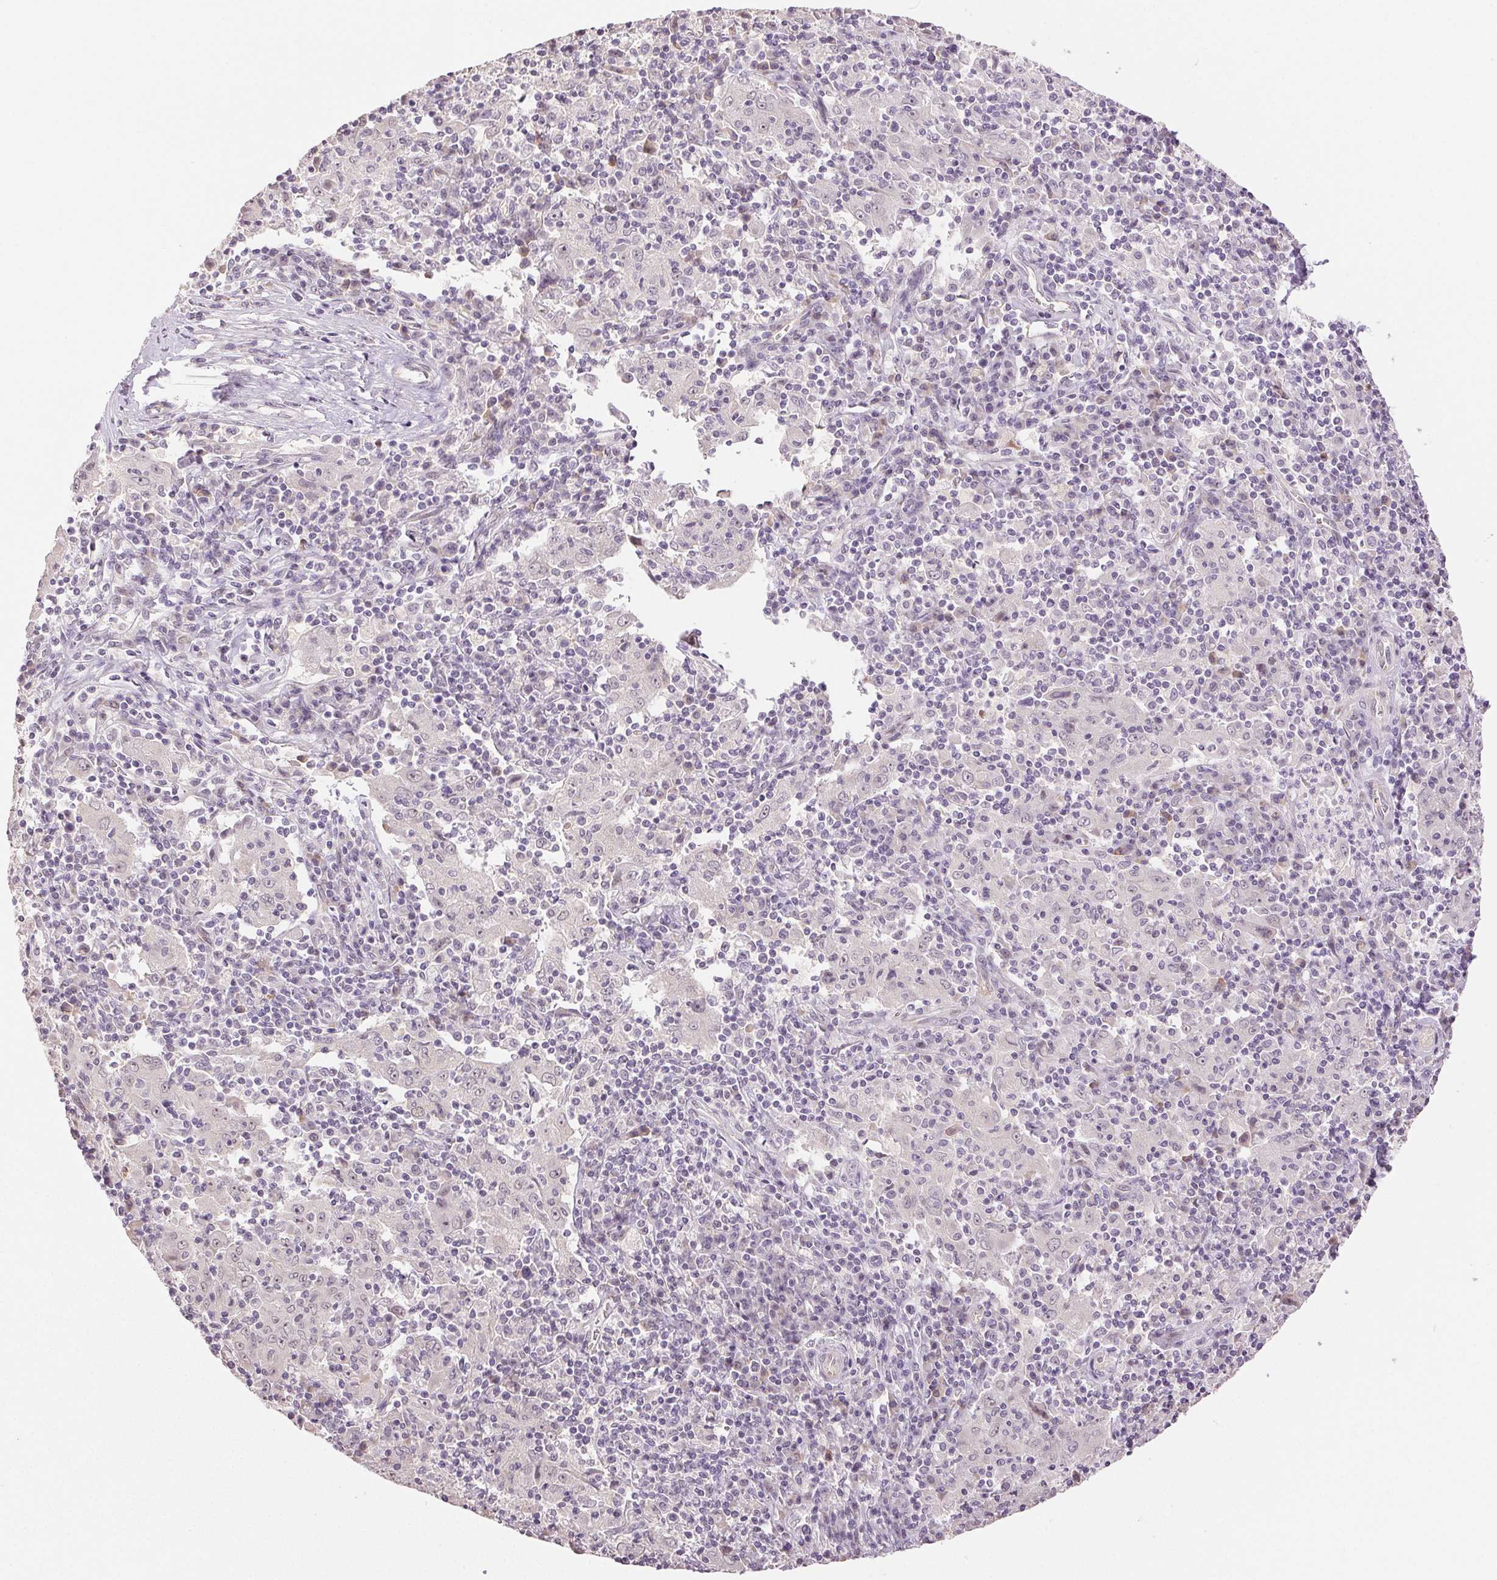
{"staining": {"intensity": "negative", "quantity": "none", "location": "none"}, "tissue": "pancreatic cancer", "cell_type": "Tumor cells", "image_type": "cancer", "snomed": [{"axis": "morphology", "description": "Adenocarcinoma, NOS"}, {"axis": "topography", "description": "Pancreas"}], "caption": "Immunohistochemistry (IHC) of human adenocarcinoma (pancreatic) displays no expression in tumor cells.", "gene": "PLCB1", "patient": {"sex": "male", "age": 63}}